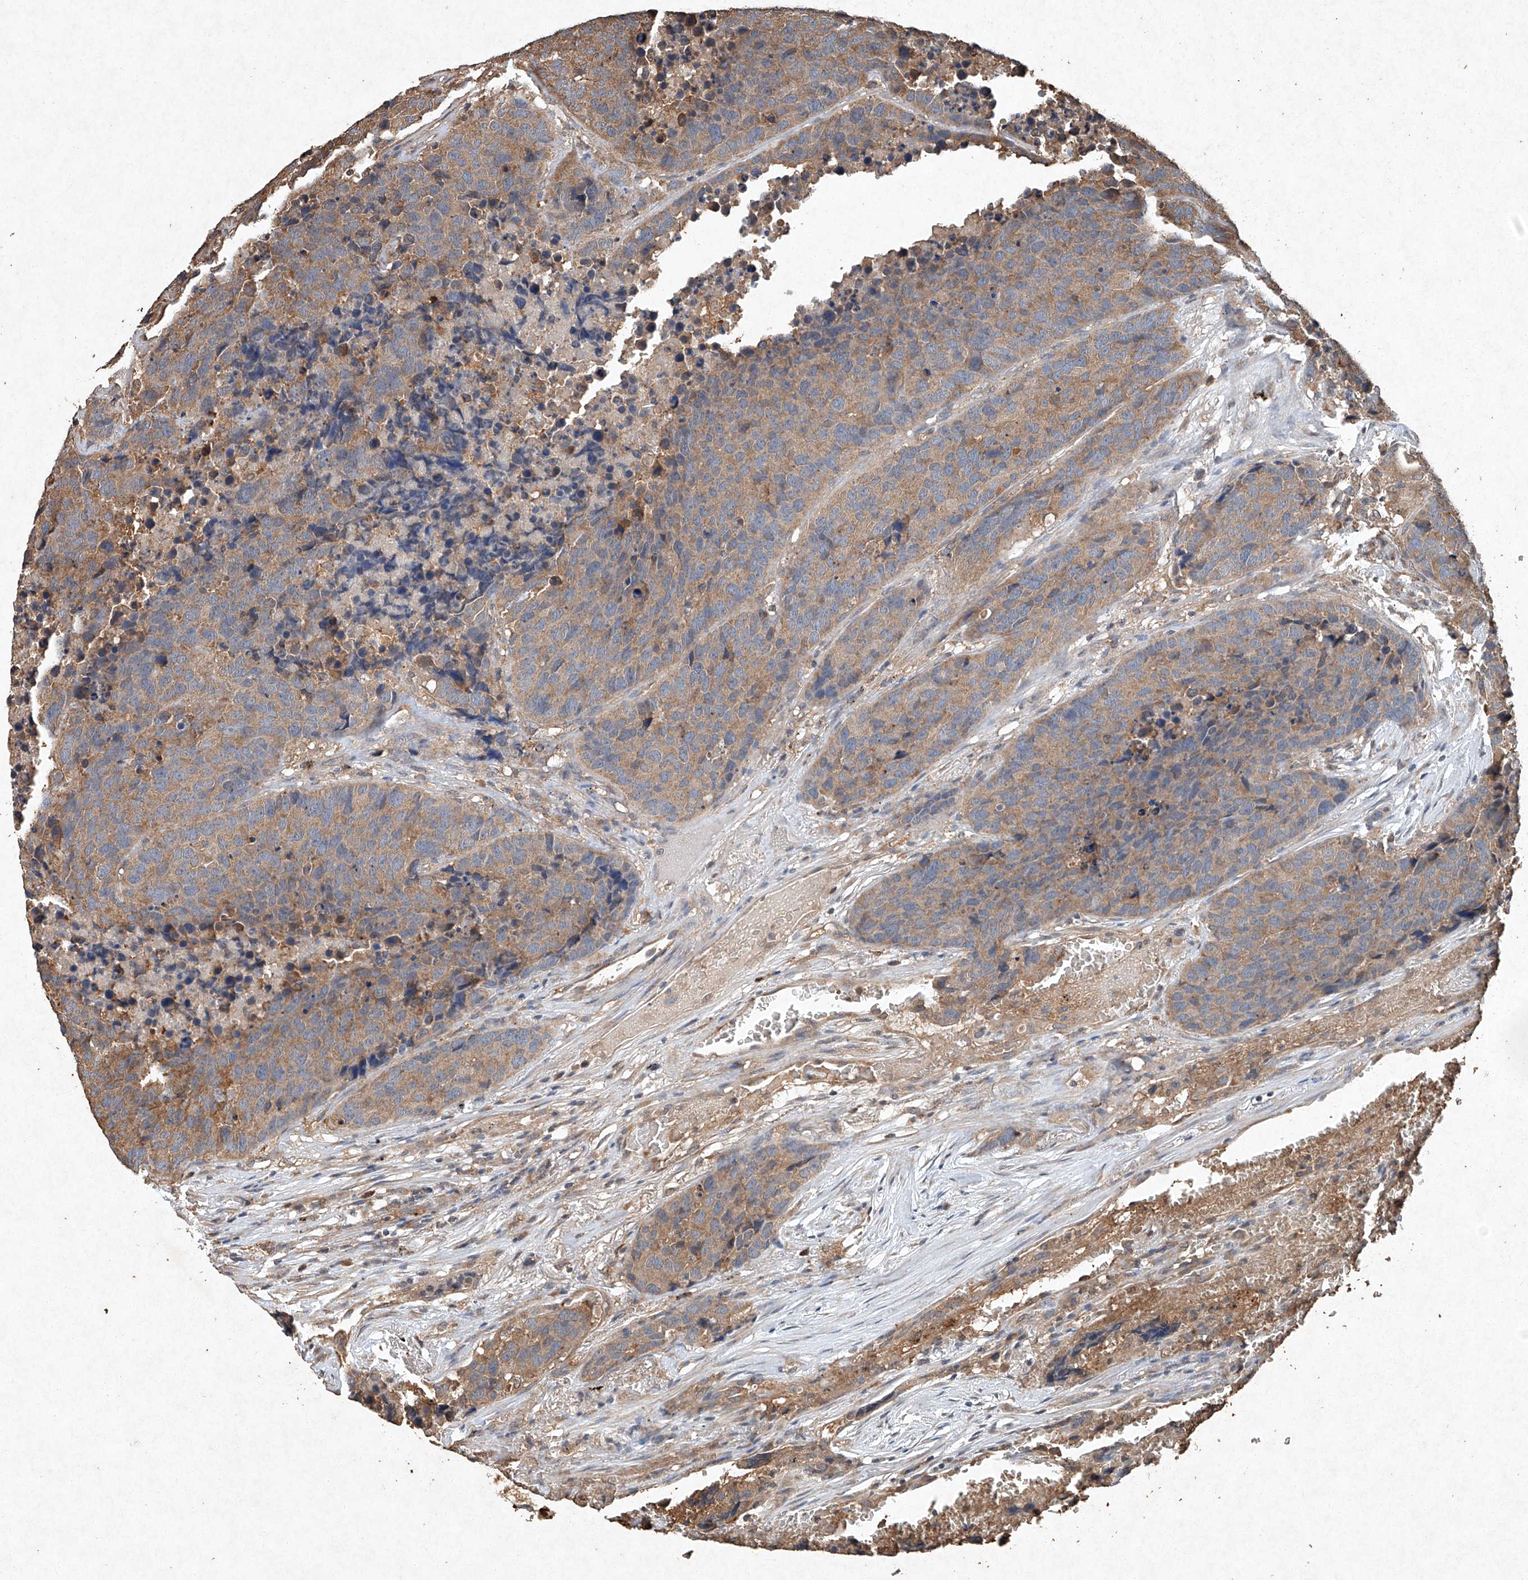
{"staining": {"intensity": "moderate", "quantity": ">75%", "location": "cytoplasmic/membranous"}, "tissue": "carcinoid", "cell_type": "Tumor cells", "image_type": "cancer", "snomed": [{"axis": "morphology", "description": "Carcinoid, malignant, NOS"}, {"axis": "topography", "description": "Lung"}], "caption": "Human carcinoid stained for a protein (brown) demonstrates moderate cytoplasmic/membranous positive staining in about >75% of tumor cells.", "gene": "STK3", "patient": {"sex": "male", "age": 60}}